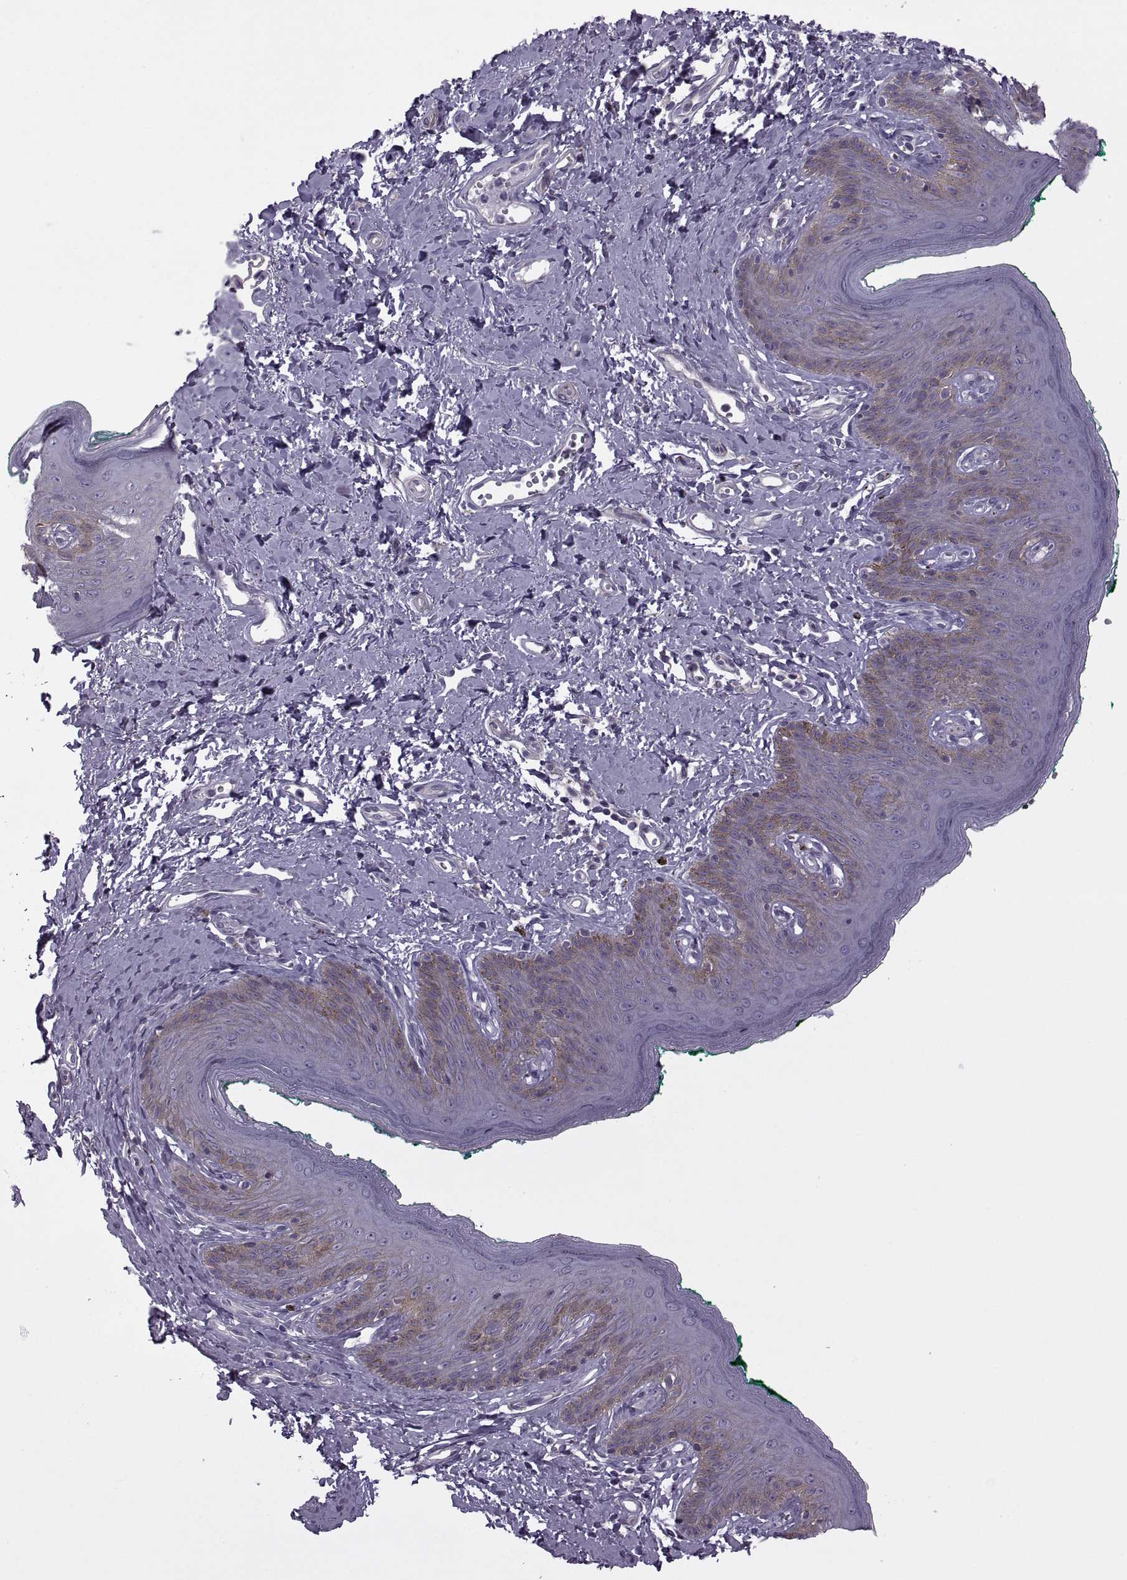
{"staining": {"intensity": "weak", "quantity": "25%-75%", "location": "cytoplasmic/membranous"}, "tissue": "skin", "cell_type": "Epidermal cells", "image_type": "normal", "snomed": [{"axis": "morphology", "description": "Normal tissue, NOS"}, {"axis": "topography", "description": "Vulva"}], "caption": "A brown stain labels weak cytoplasmic/membranous positivity of a protein in epidermal cells of normal skin.", "gene": "RIPK4", "patient": {"sex": "female", "age": 66}}